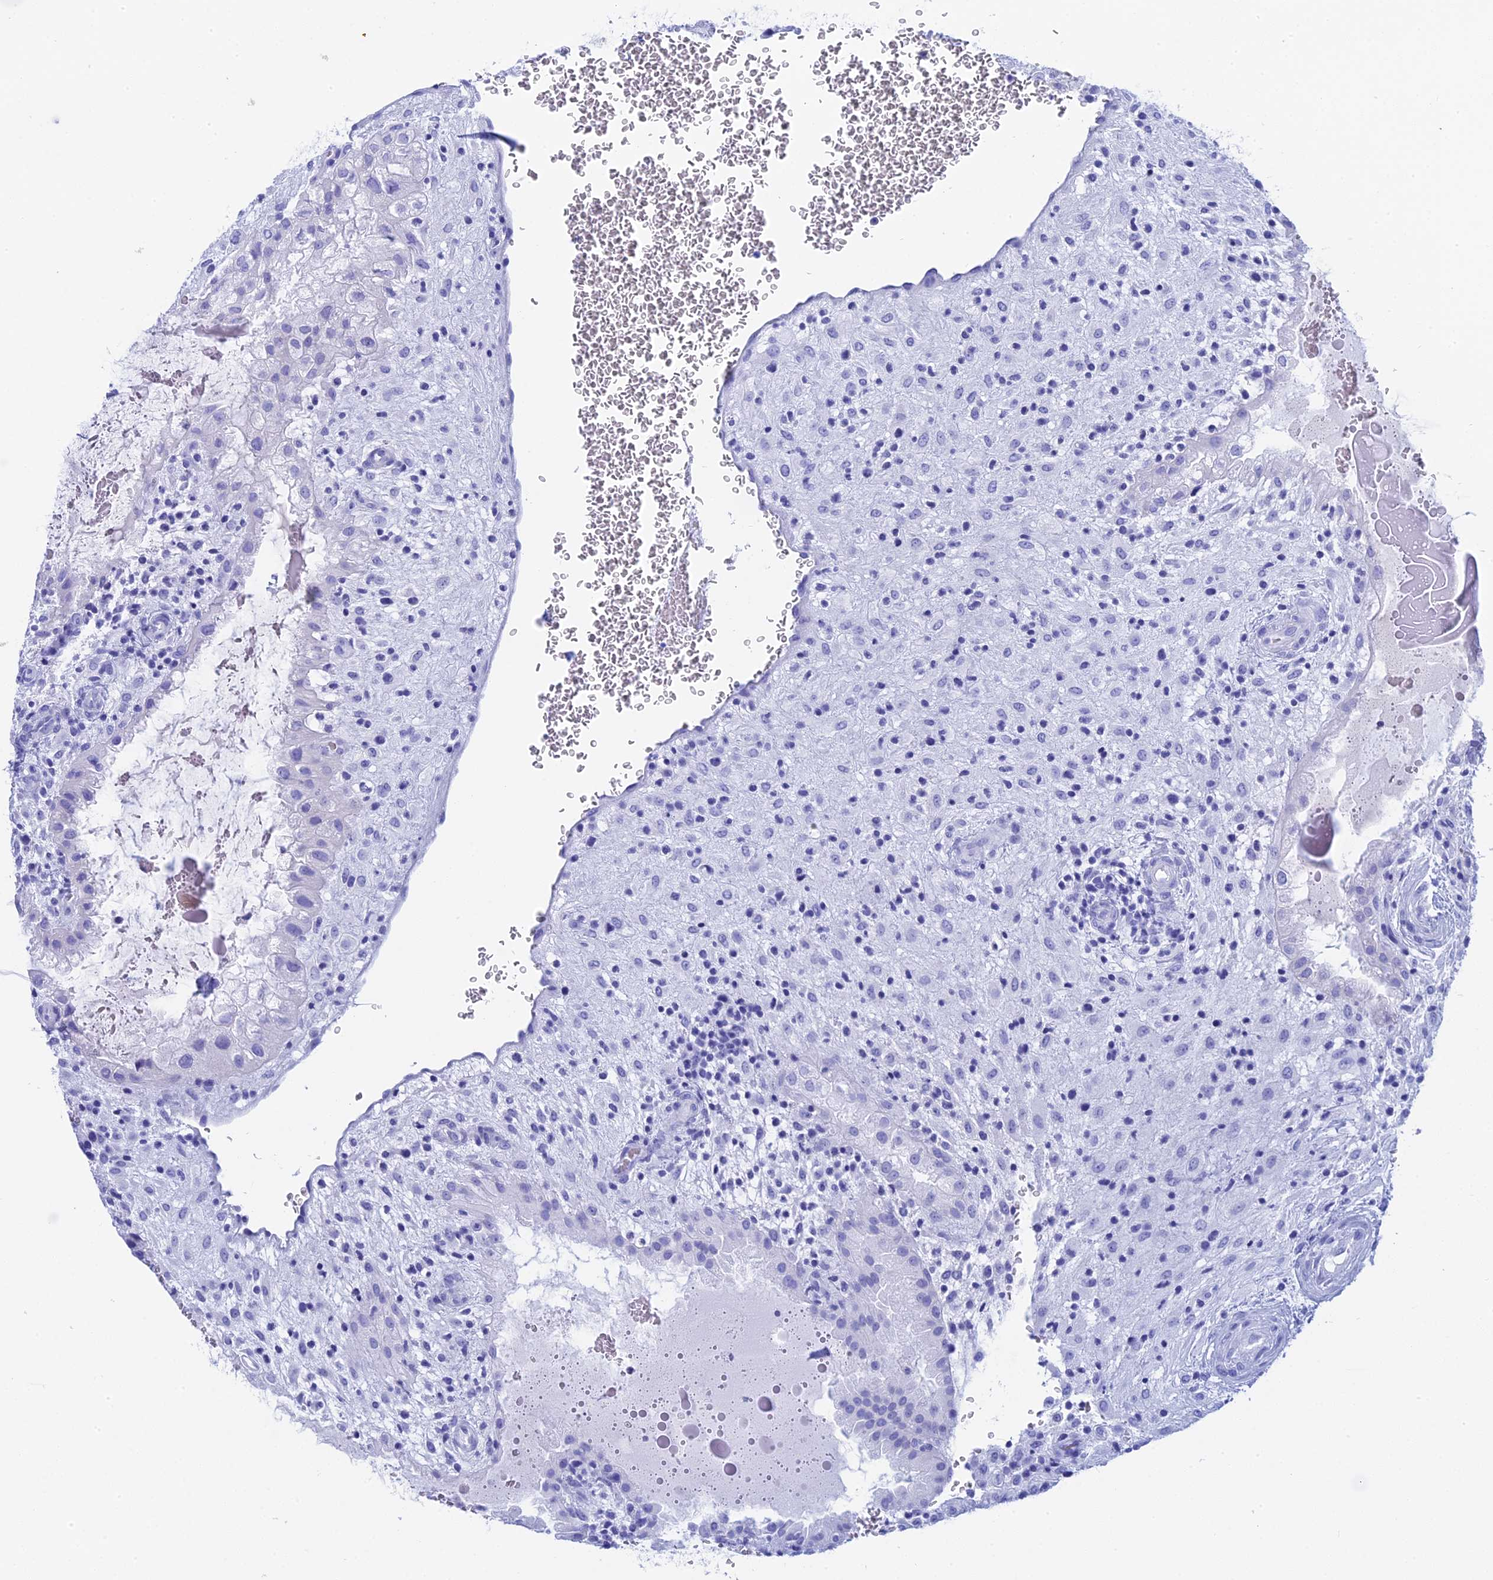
{"staining": {"intensity": "negative", "quantity": "none", "location": "none"}, "tissue": "placenta", "cell_type": "Decidual cells", "image_type": "normal", "snomed": [{"axis": "morphology", "description": "Normal tissue, NOS"}, {"axis": "topography", "description": "Placenta"}], "caption": "DAB immunohistochemical staining of unremarkable human placenta exhibits no significant staining in decidual cells.", "gene": "TEX101", "patient": {"sex": "female", "age": 35}}